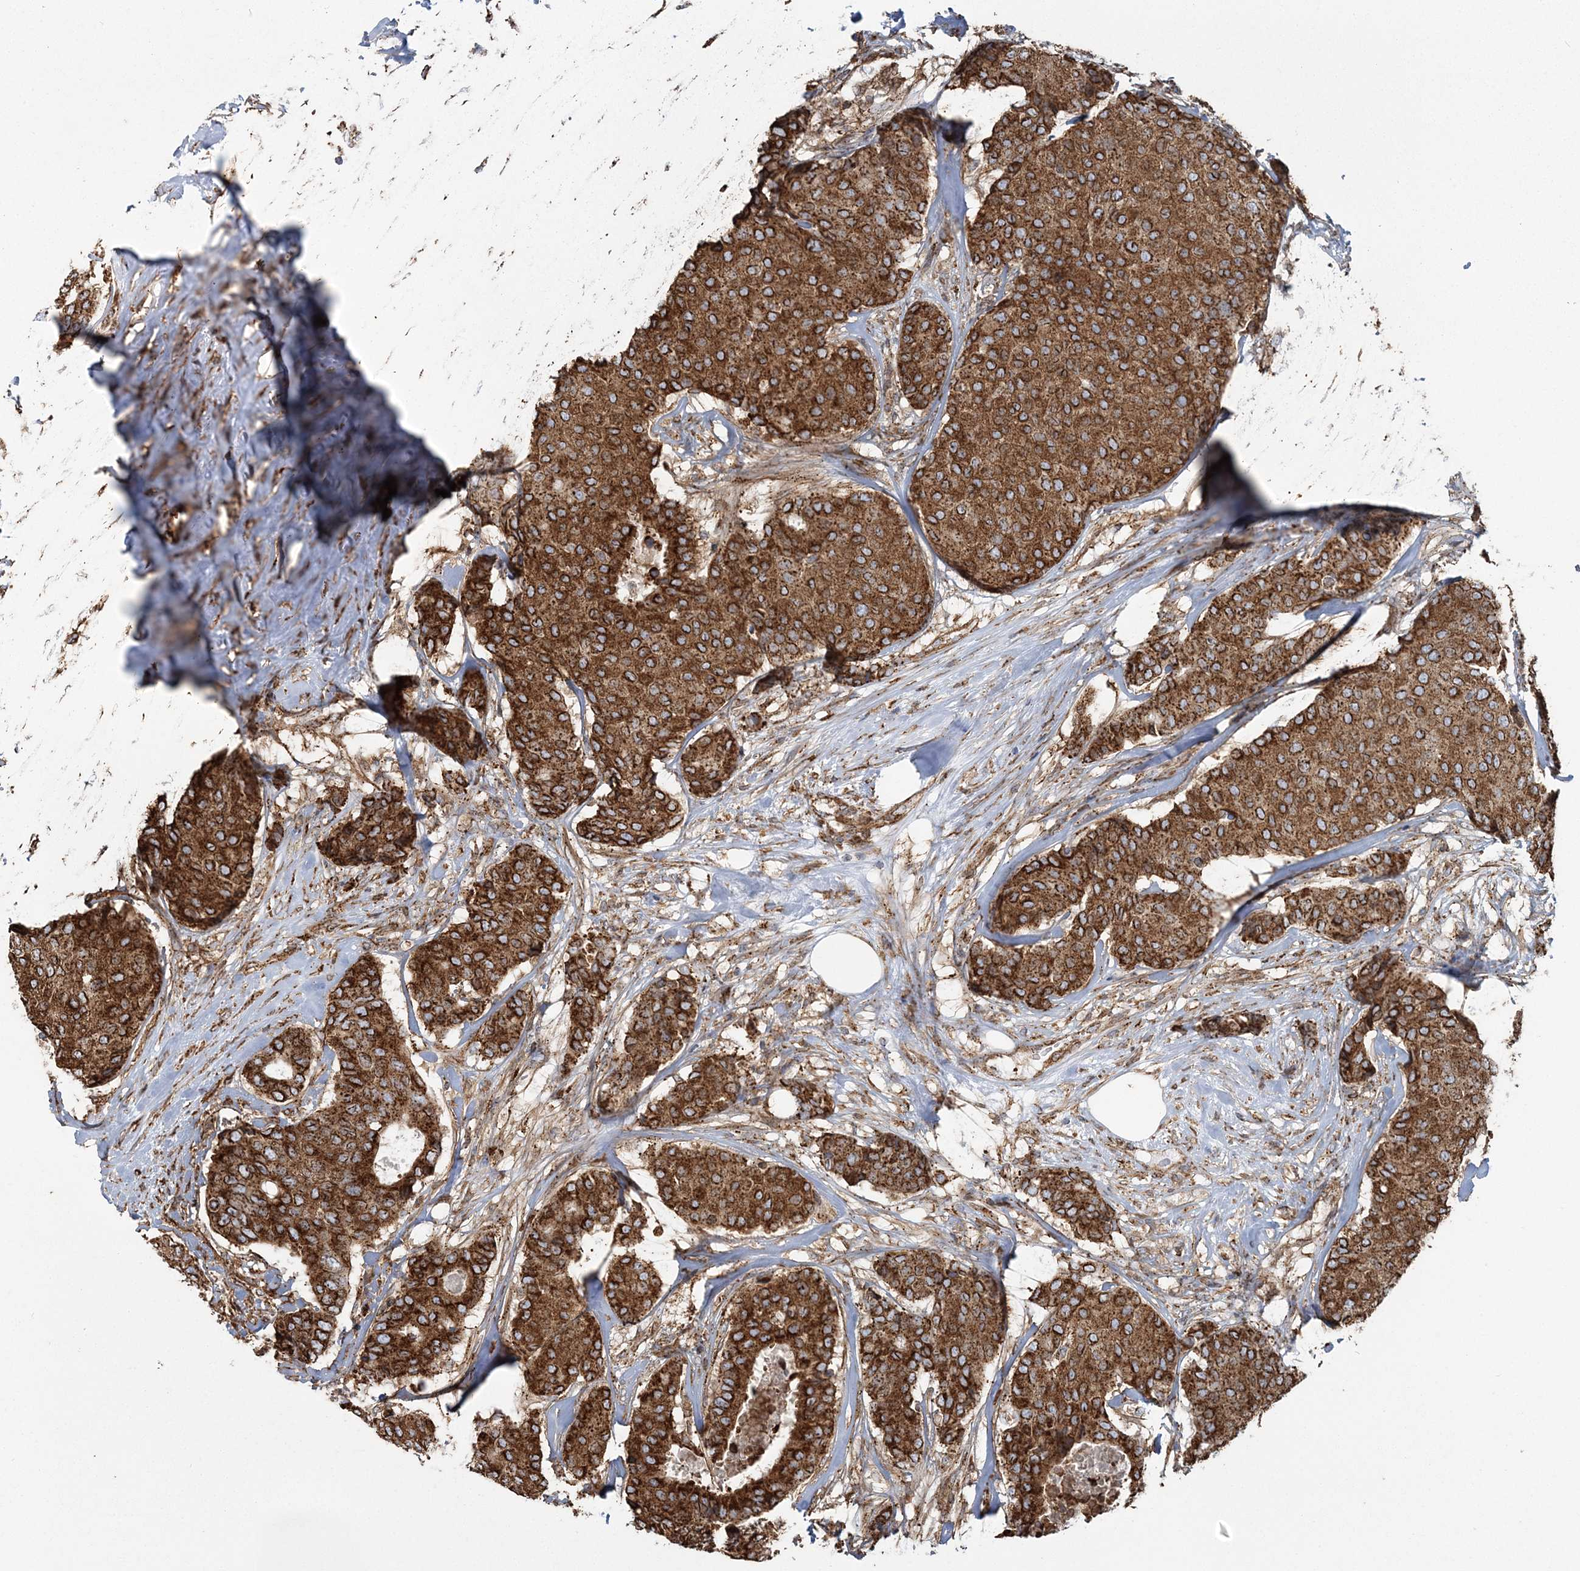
{"staining": {"intensity": "strong", "quantity": ">75%", "location": "cytoplasmic/membranous"}, "tissue": "breast cancer", "cell_type": "Tumor cells", "image_type": "cancer", "snomed": [{"axis": "morphology", "description": "Duct carcinoma"}, {"axis": "topography", "description": "Breast"}], "caption": "Approximately >75% of tumor cells in human breast invasive ductal carcinoma display strong cytoplasmic/membranous protein expression as visualized by brown immunohistochemical staining.", "gene": "TRAF3IP2", "patient": {"sex": "female", "age": 75}}